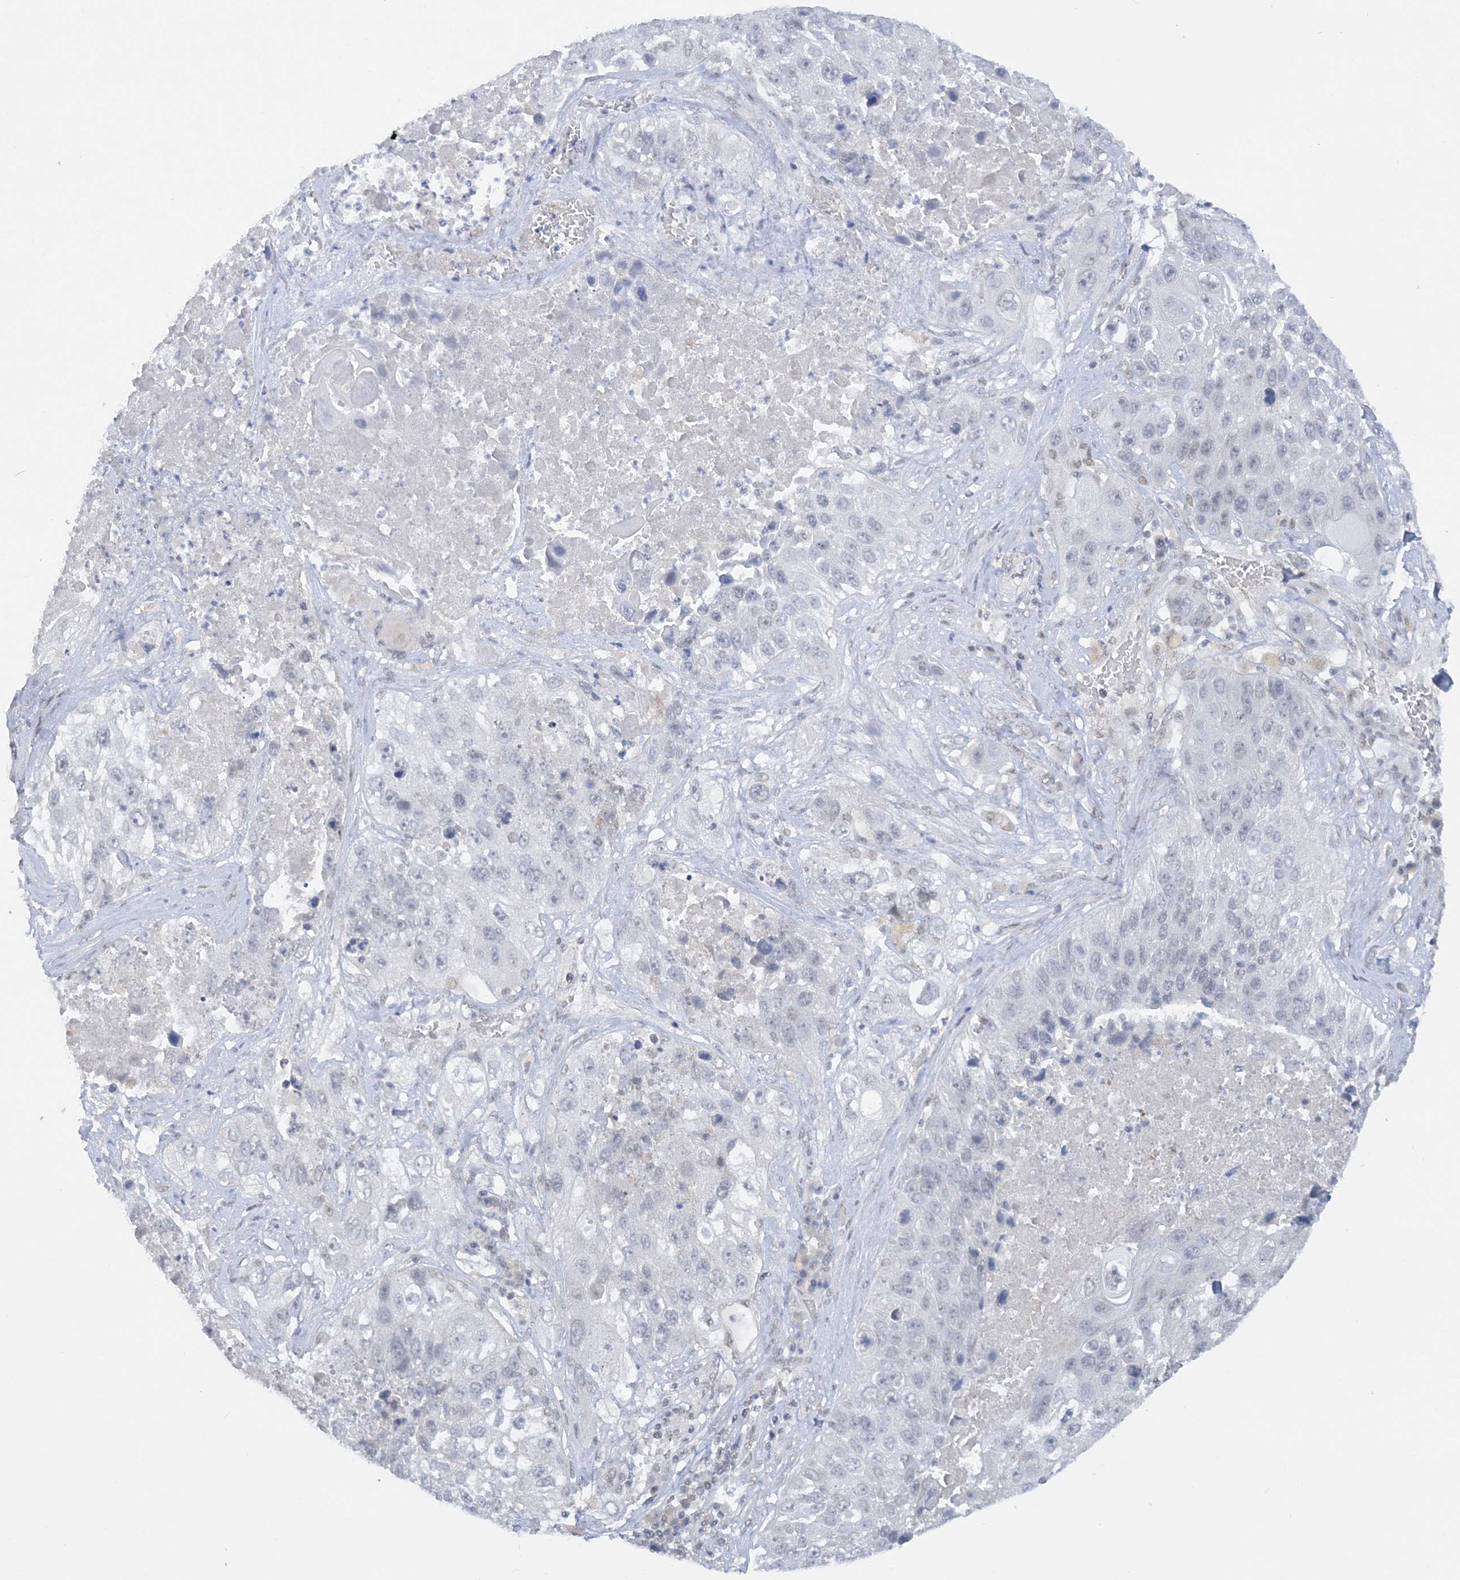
{"staining": {"intensity": "negative", "quantity": "none", "location": "none"}, "tissue": "lung cancer", "cell_type": "Tumor cells", "image_type": "cancer", "snomed": [{"axis": "morphology", "description": "Squamous cell carcinoma, NOS"}, {"axis": "topography", "description": "Lung"}], "caption": "The image exhibits no staining of tumor cells in lung cancer (squamous cell carcinoma). Brightfield microscopy of immunohistochemistry stained with DAB (3,3'-diaminobenzidine) (brown) and hematoxylin (blue), captured at high magnification.", "gene": "KMT2D", "patient": {"sex": "male", "age": 61}}